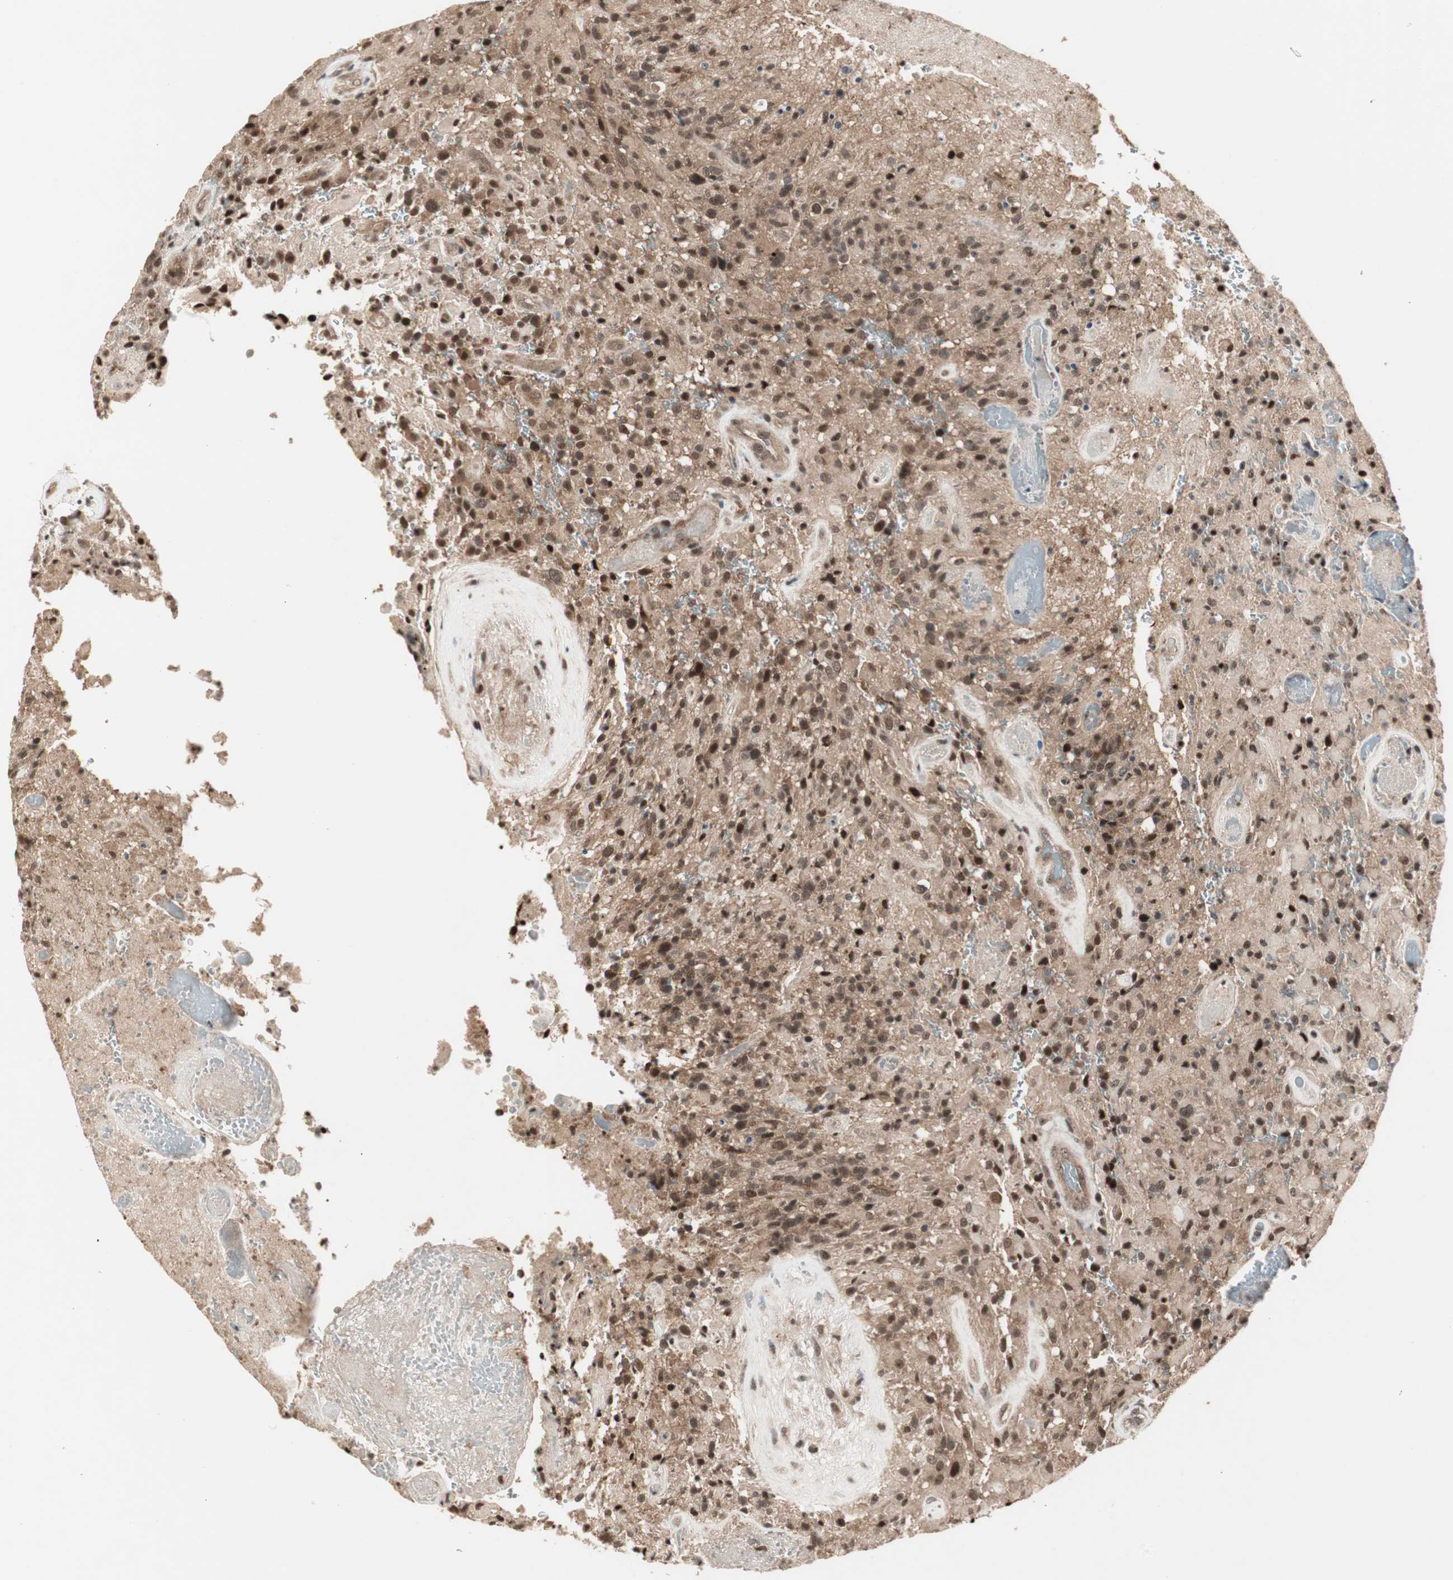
{"staining": {"intensity": "moderate", "quantity": ">75%", "location": "cytoplasmic/membranous,nuclear"}, "tissue": "glioma", "cell_type": "Tumor cells", "image_type": "cancer", "snomed": [{"axis": "morphology", "description": "Glioma, malignant, High grade"}, {"axis": "topography", "description": "Brain"}], "caption": "The immunohistochemical stain labels moderate cytoplasmic/membranous and nuclear expression in tumor cells of glioma tissue.", "gene": "CSNK2B", "patient": {"sex": "male", "age": 71}}